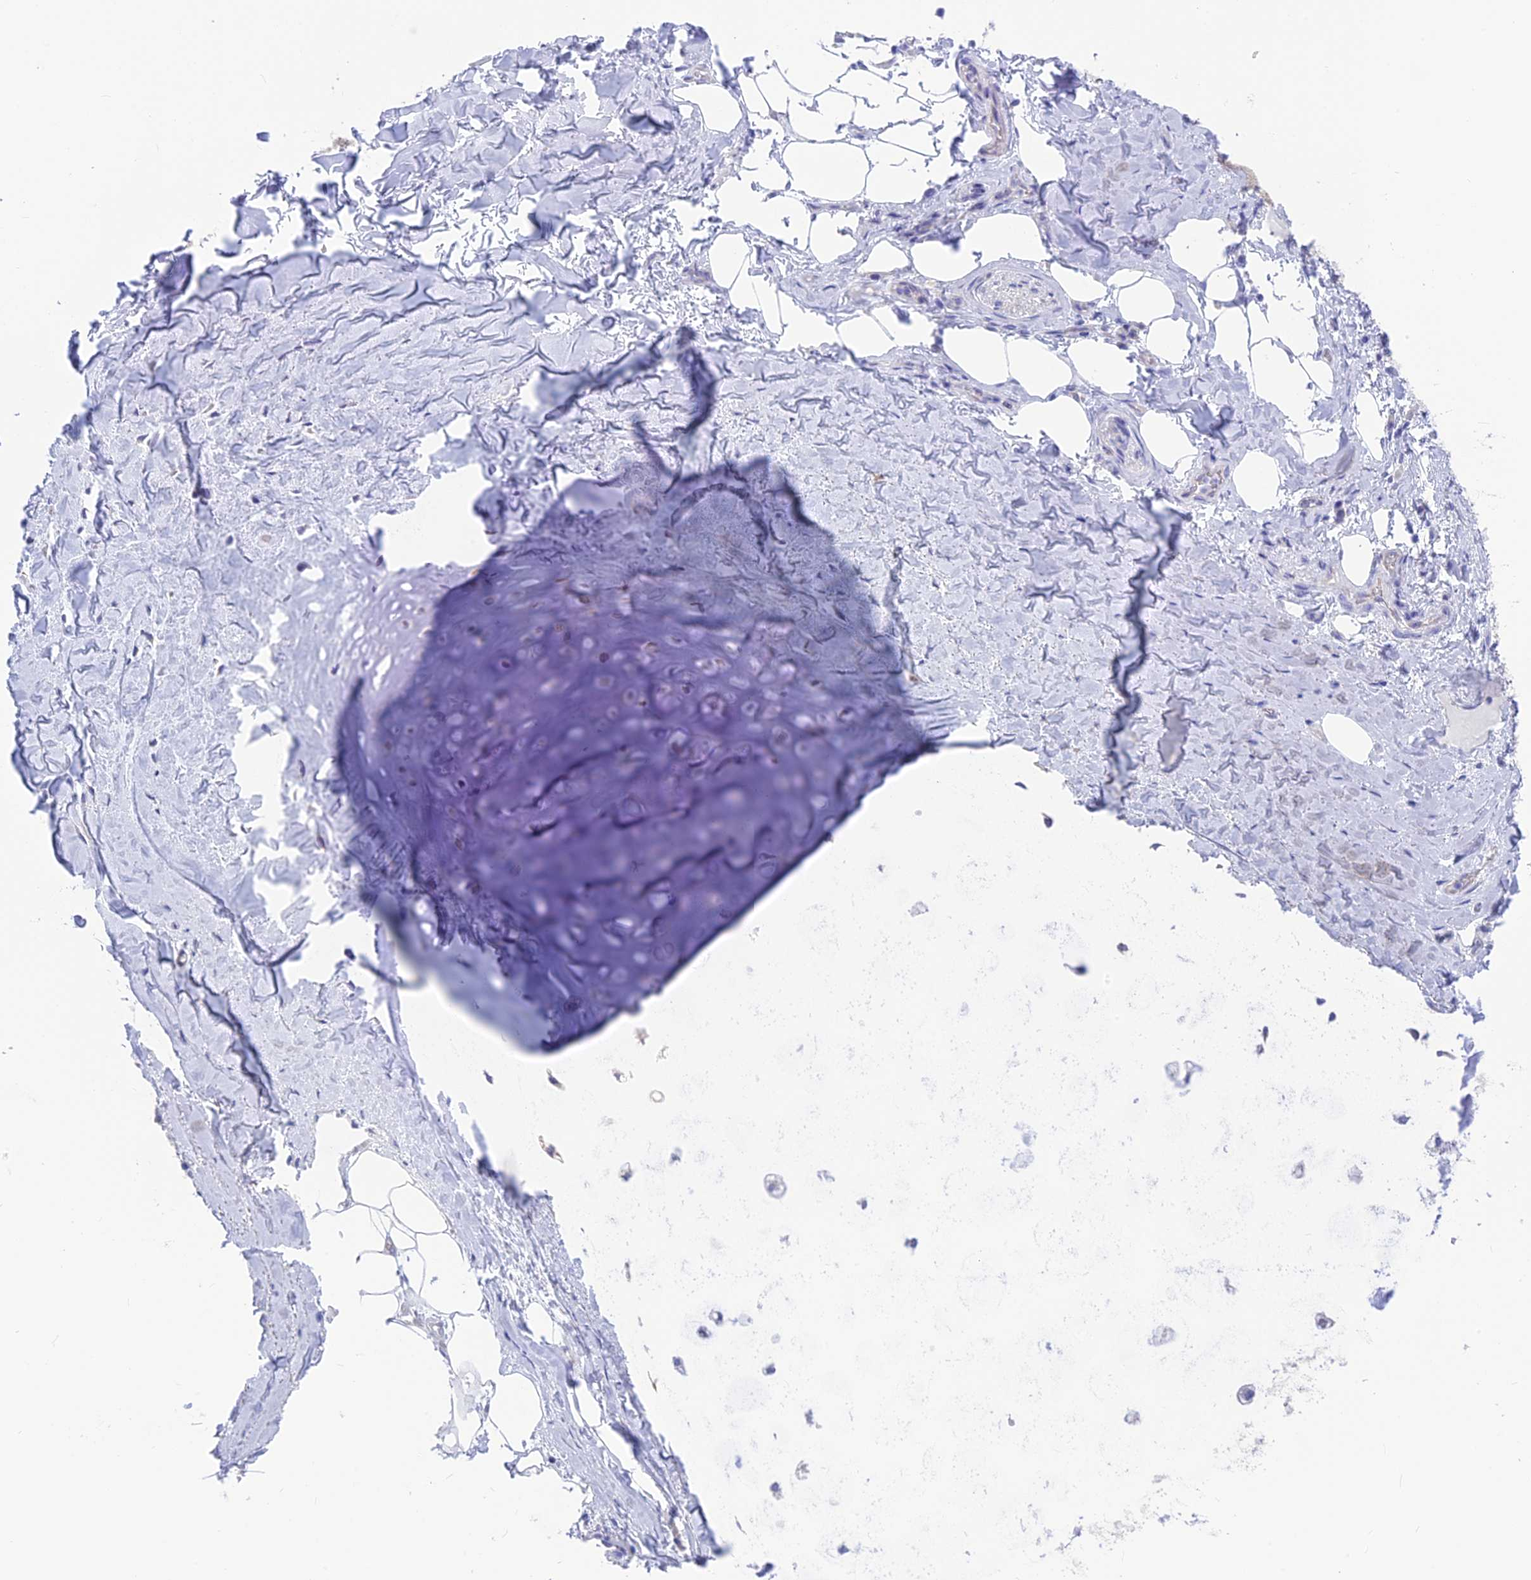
{"staining": {"intensity": "negative", "quantity": "none", "location": "none"}, "tissue": "adipose tissue", "cell_type": "Adipocytes", "image_type": "normal", "snomed": [{"axis": "morphology", "description": "Normal tissue, NOS"}, {"axis": "topography", "description": "Lymph node"}, {"axis": "topography", "description": "Cartilage tissue"}, {"axis": "topography", "description": "Bronchus"}], "caption": "Immunohistochemistry micrograph of normal adipose tissue stained for a protein (brown), which demonstrates no expression in adipocytes. (Stains: DAB immunohistochemistry with hematoxylin counter stain, Microscopy: brightfield microscopy at high magnification).", "gene": "GNGT2", "patient": {"sex": "male", "age": 63}}